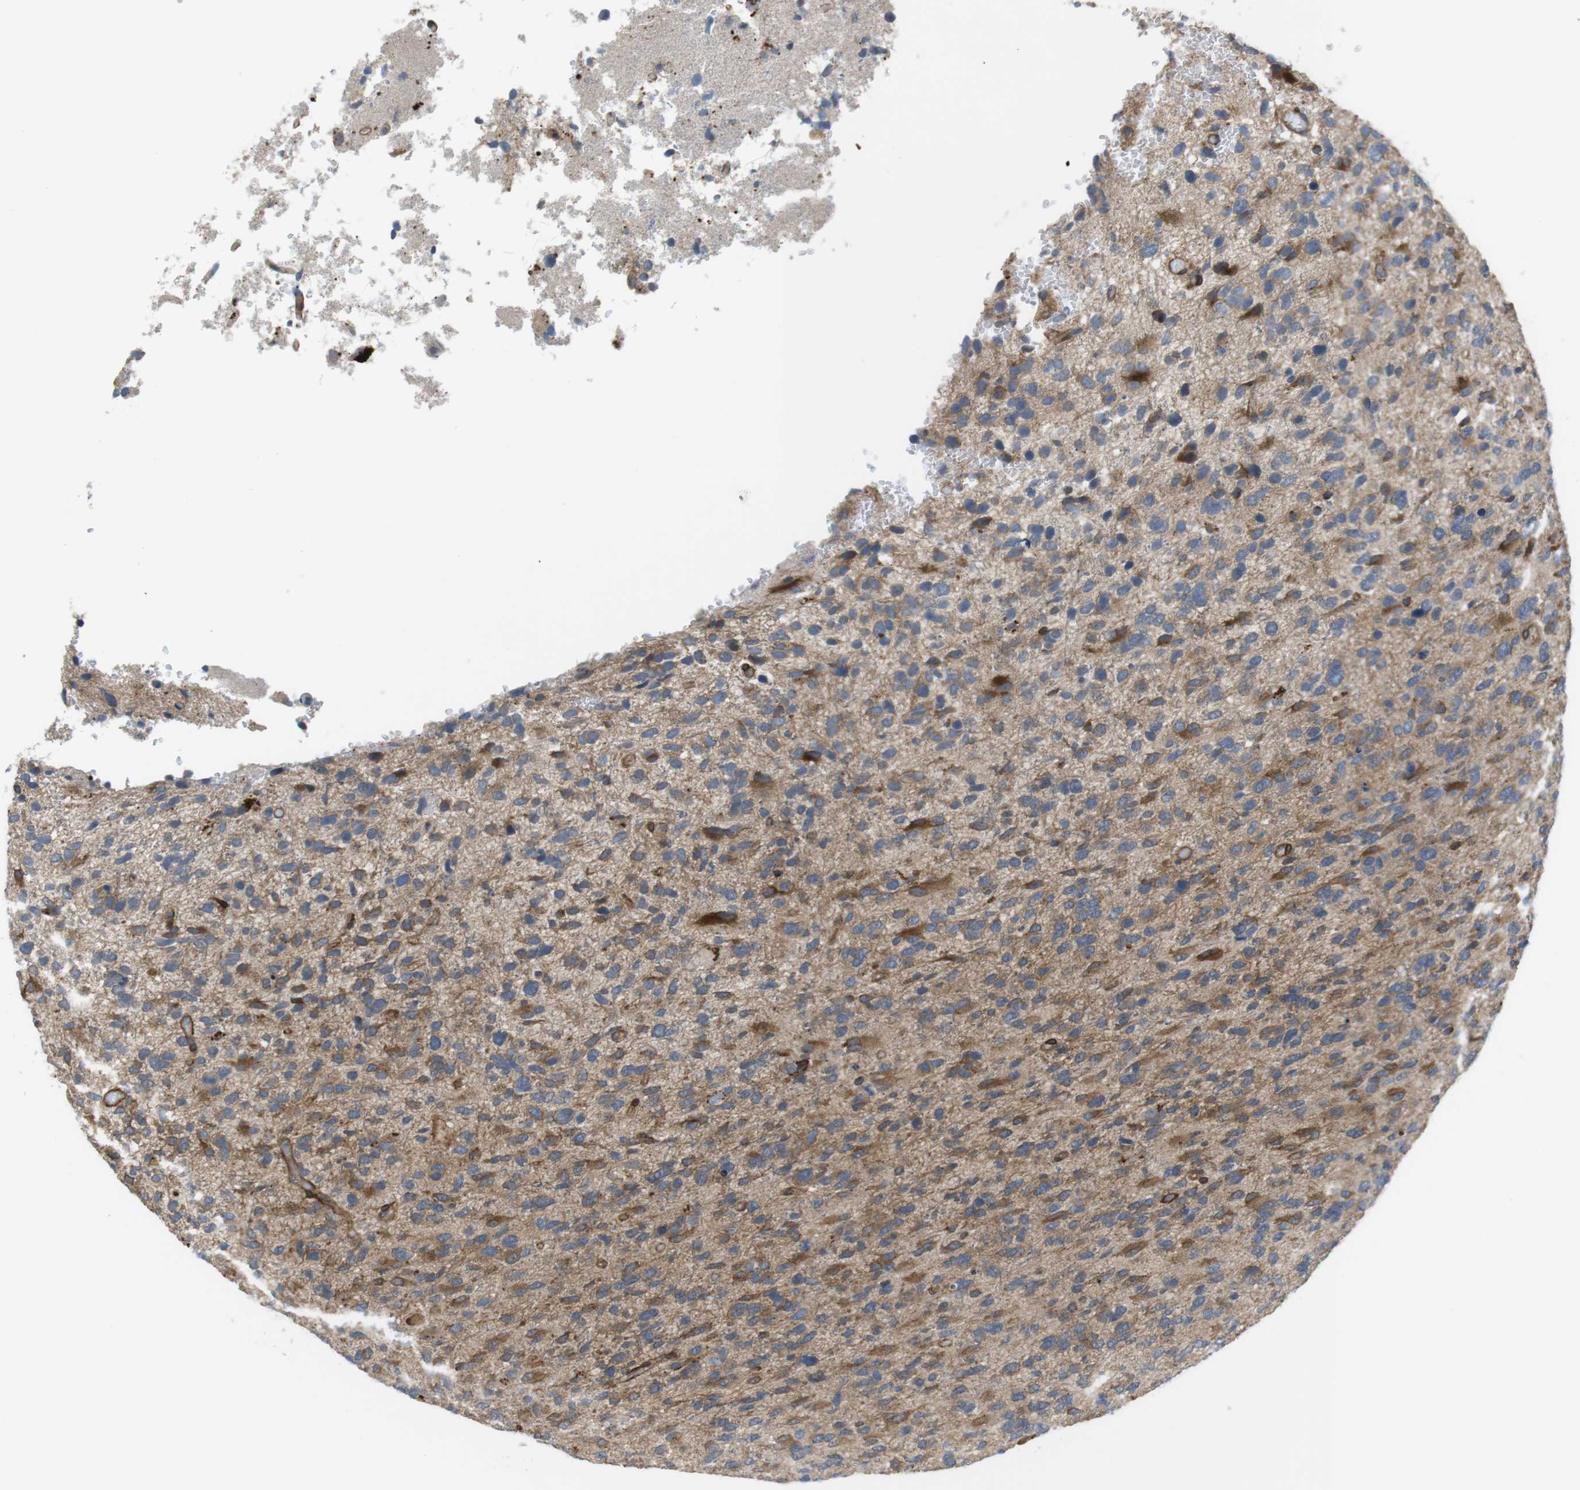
{"staining": {"intensity": "moderate", "quantity": "25%-75%", "location": "cytoplasmic/membranous"}, "tissue": "glioma", "cell_type": "Tumor cells", "image_type": "cancer", "snomed": [{"axis": "morphology", "description": "Glioma, malignant, High grade"}, {"axis": "topography", "description": "Brain"}], "caption": "Malignant high-grade glioma stained with DAB immunohistochemistry (IHC) exhibits medium levels of moderate cytoplasmic/membranous staining in about 25%-75% of tumor cells.", "gene": "KANK2", "patient": {"sex": "female", "age": 58}}